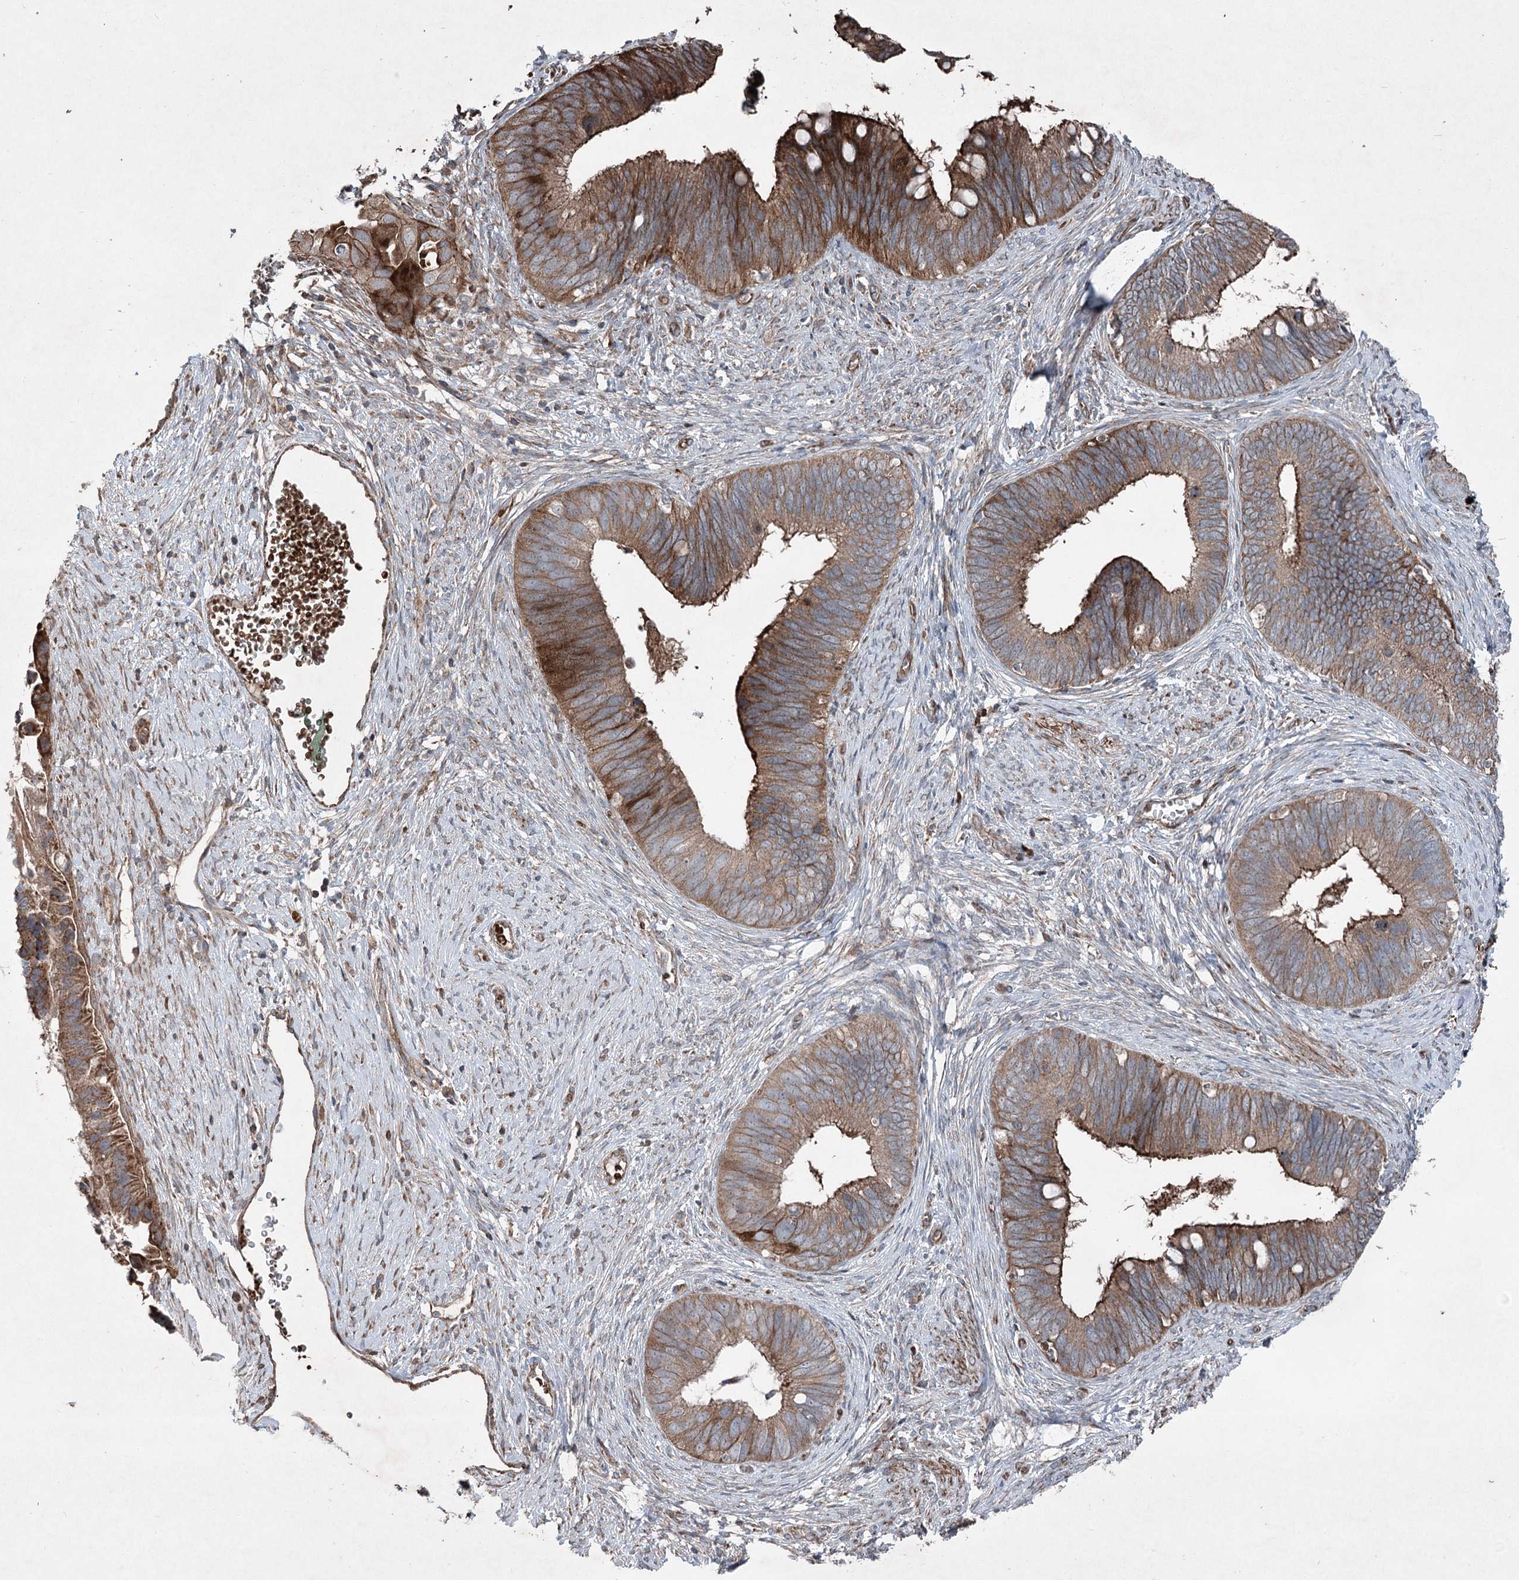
{"staining": {"intensity": "strong", "quantity": ">75%", "location": "cytoplasmic/membranous"}, "tissue": "cervical cancer", "cell_type": "Tumor cells", "image_type": "cancer", "snomed": [{"axis": "morphology", "description": "Adenocarcinoma, NOS"}, {"axis": "topography", "description": "Cervix"}], "caption": "Brown immunohistochemical staining in human adenocarcinoma (cervical) demonstrates strong cytoplasmic/membranous positivity in approximately >75% of tumor cells. (DAB (3,3'-diaminobenzidine) = brown stain, brightfield microscopy at high magnification).", "gene": "SERINC5", "patient": {"sex": "female", "age": 42}}